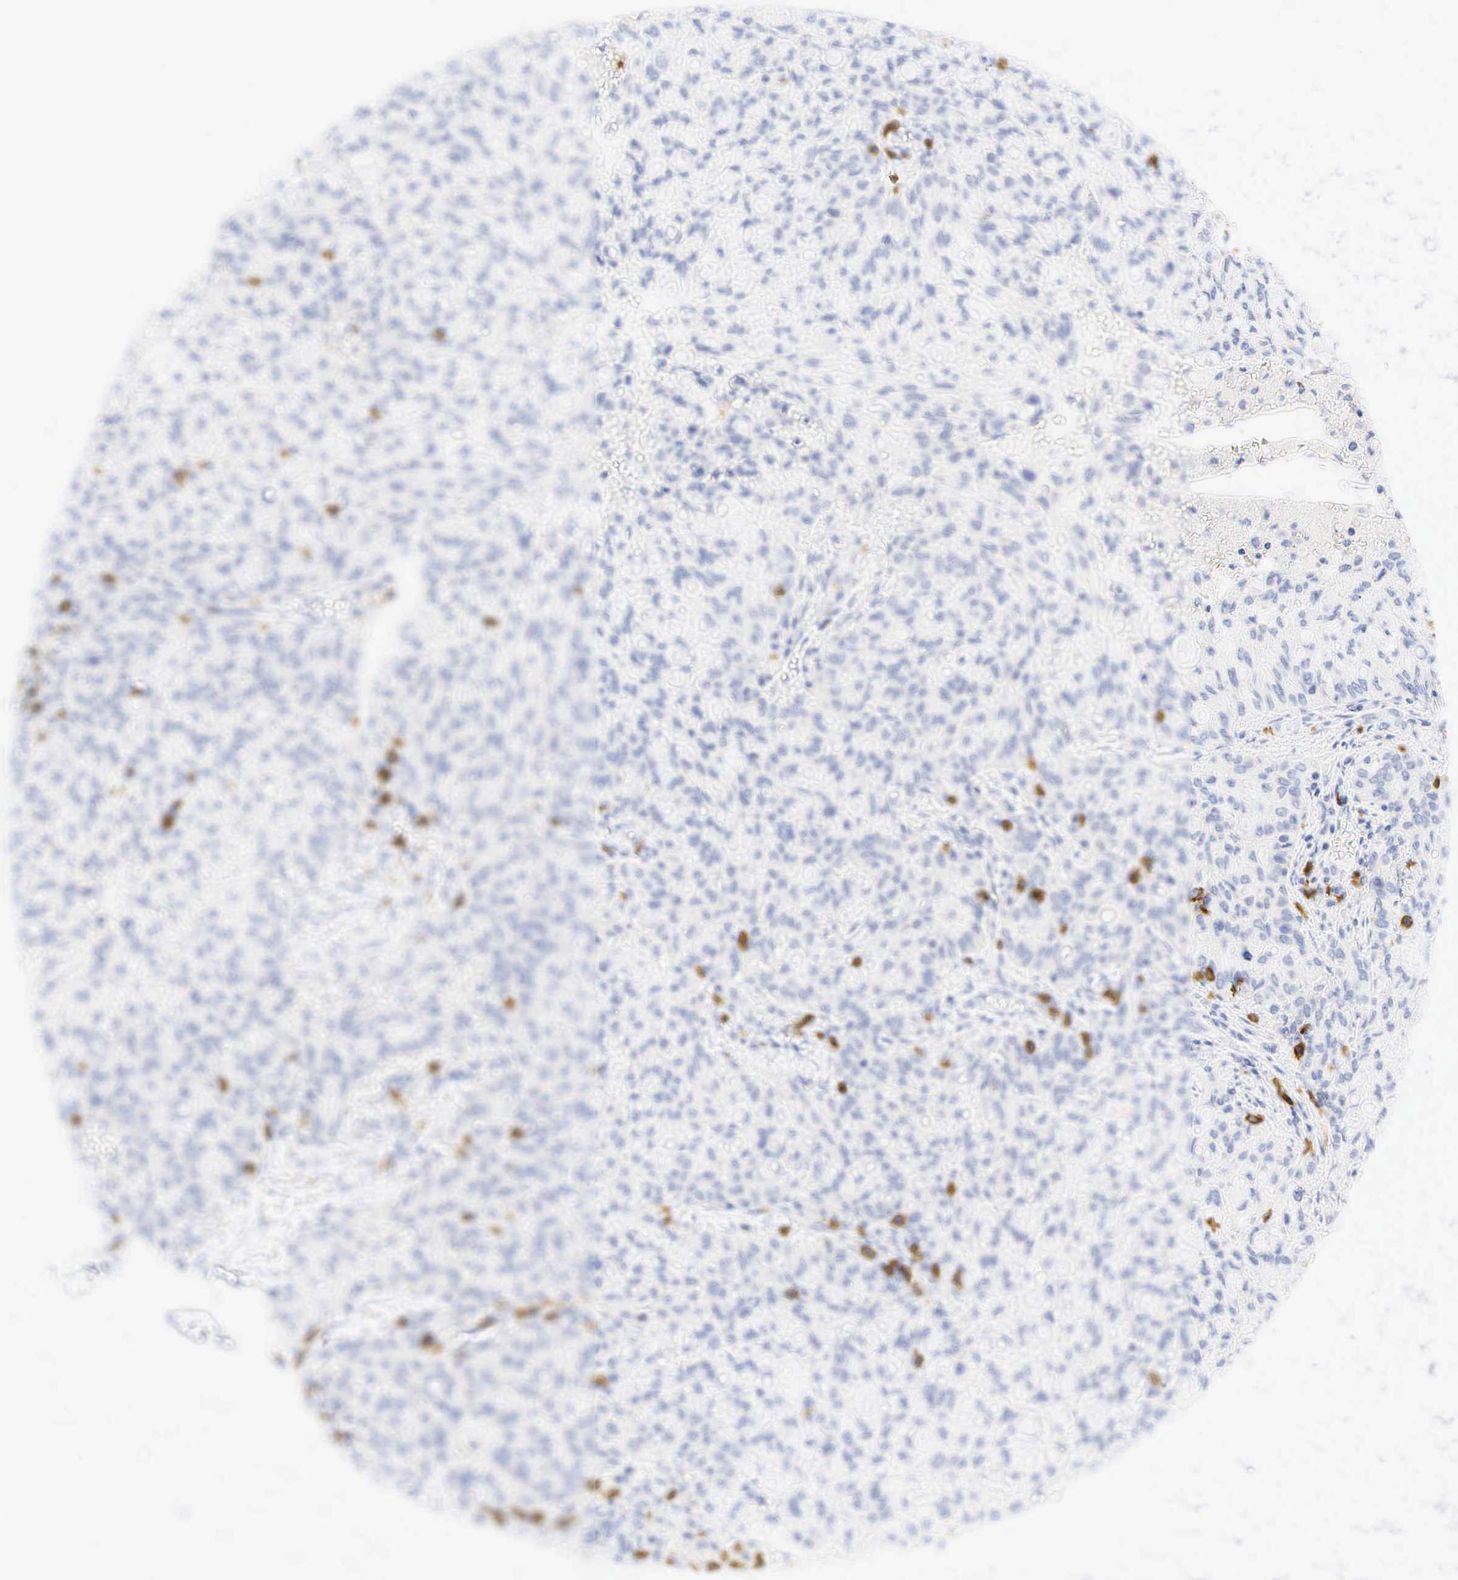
{"staining": {"intensity": "negative", "quantity": "none", "location": "none"}, "tissue": "lung cancer", "cell_type": "Tumor cells", "image_type": "cancer", "snomed": [{"axis": "morphology", "description": "Adenocarcinoma, NOS"}, {"axis": "topography", "description": "Lung"}], "caption": "This histopathology image is of lung cancer stained with IHC to label a protein in brown with the nuclei are counter-stained blue. There is no staining in tumor cells. The staining is performed using DAB brown chromogen with nuclei counter-stained in using hematoxylin.", "gene": "CD8A", "patient": {"sex": "female", "age": 44}}